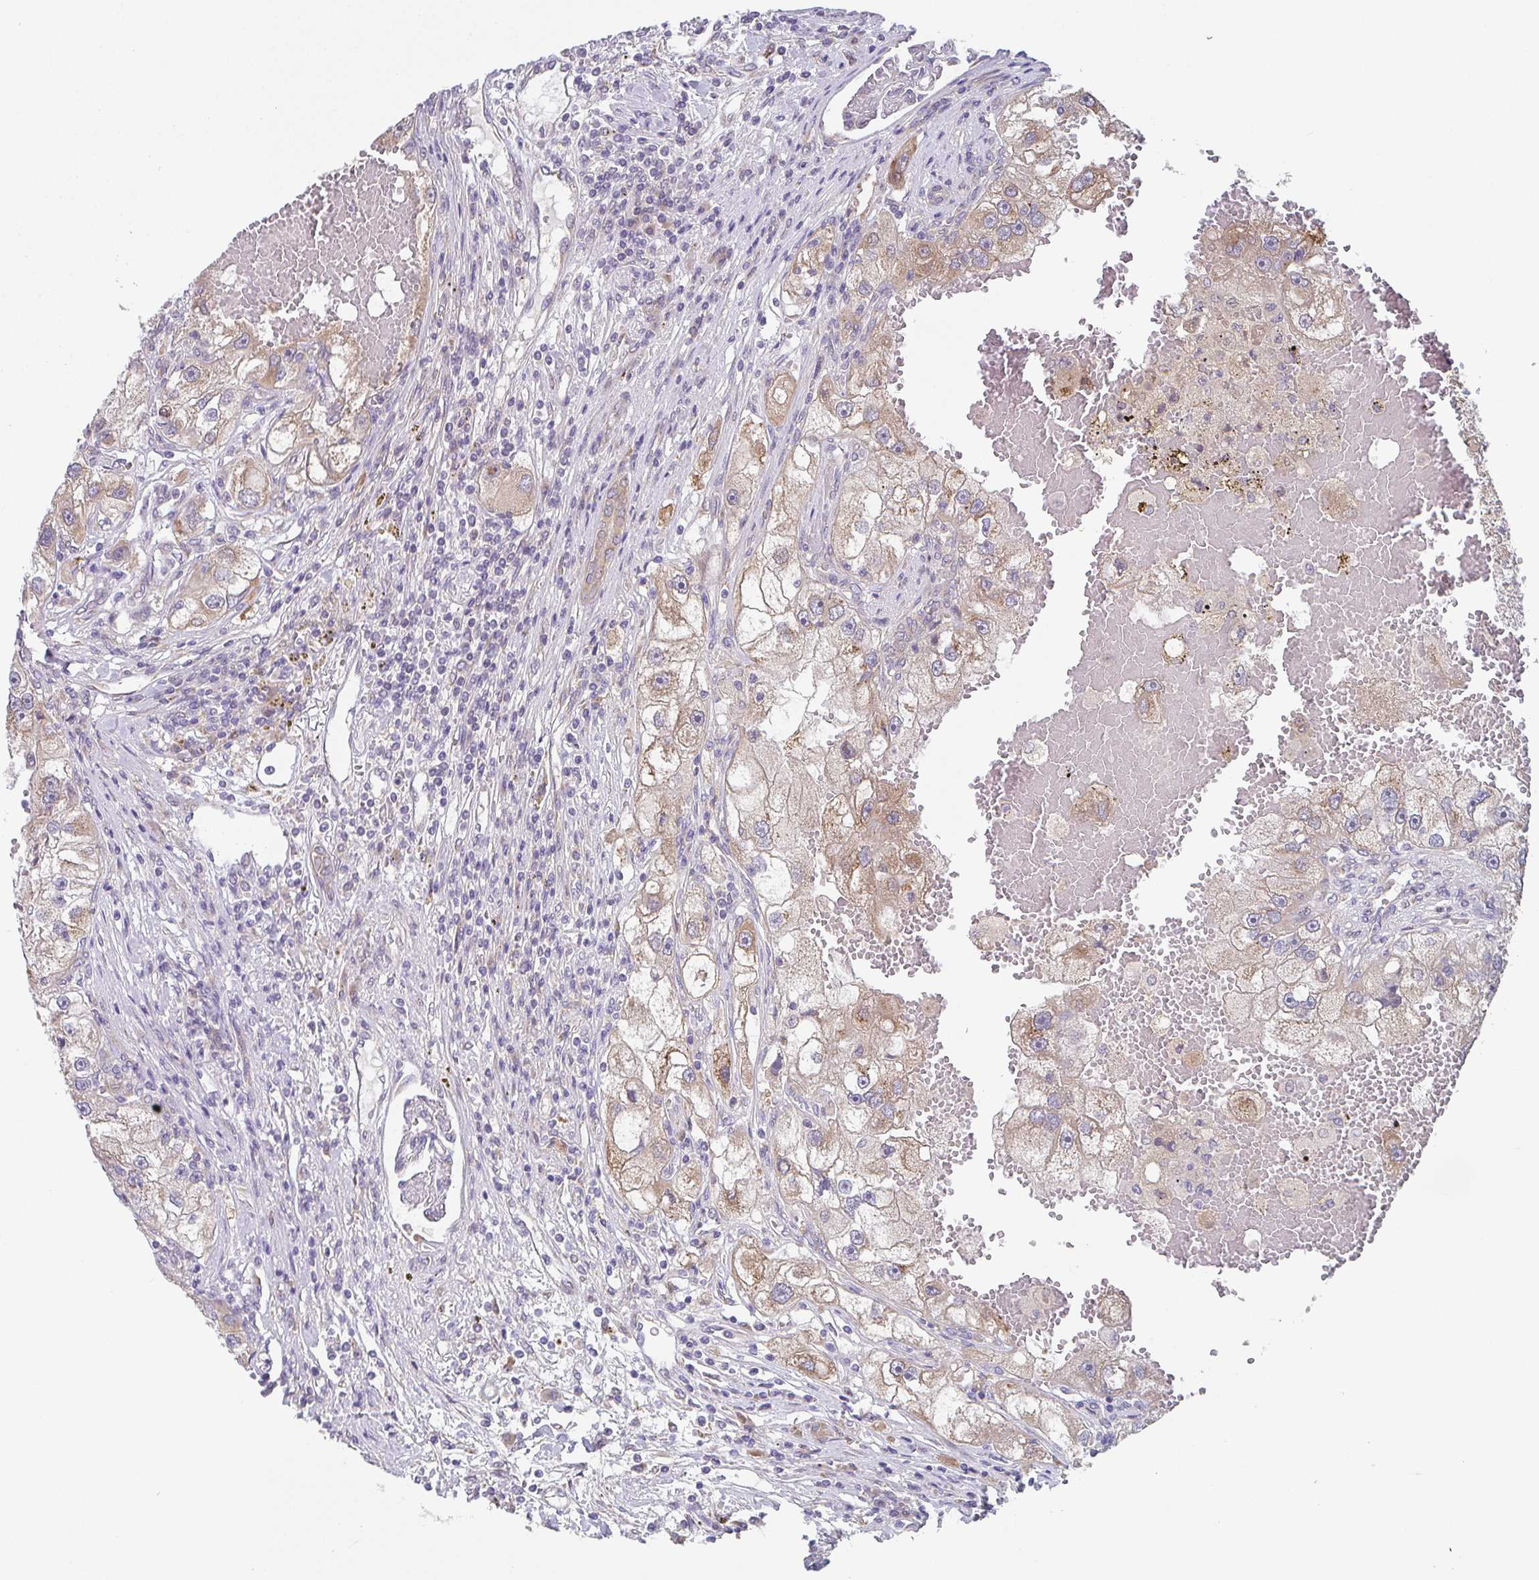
{"staining": {"intensity": "weak", "quantity": ">75%", "location": "cytoplasmic/membranous"}, "tissue": "renal cancer", "cell_type": "Tumor cells", "image_type": "cancer", "snomed": [{"axis": "morphology", "description": "Adenocarcinoma, NOS"}, {"axis": "topography", "description": "Kidney"}], "caption": "This histopathology image demonstrates renal cancer stained with IHC to label a protein in brown. The cytoplasmic/membranous of tumor cells show weak positivity for the protein. Nuclei are counter-stained blue.", "gene": "TSPAN31", "patient": {"sex": "male", "age": 63}}